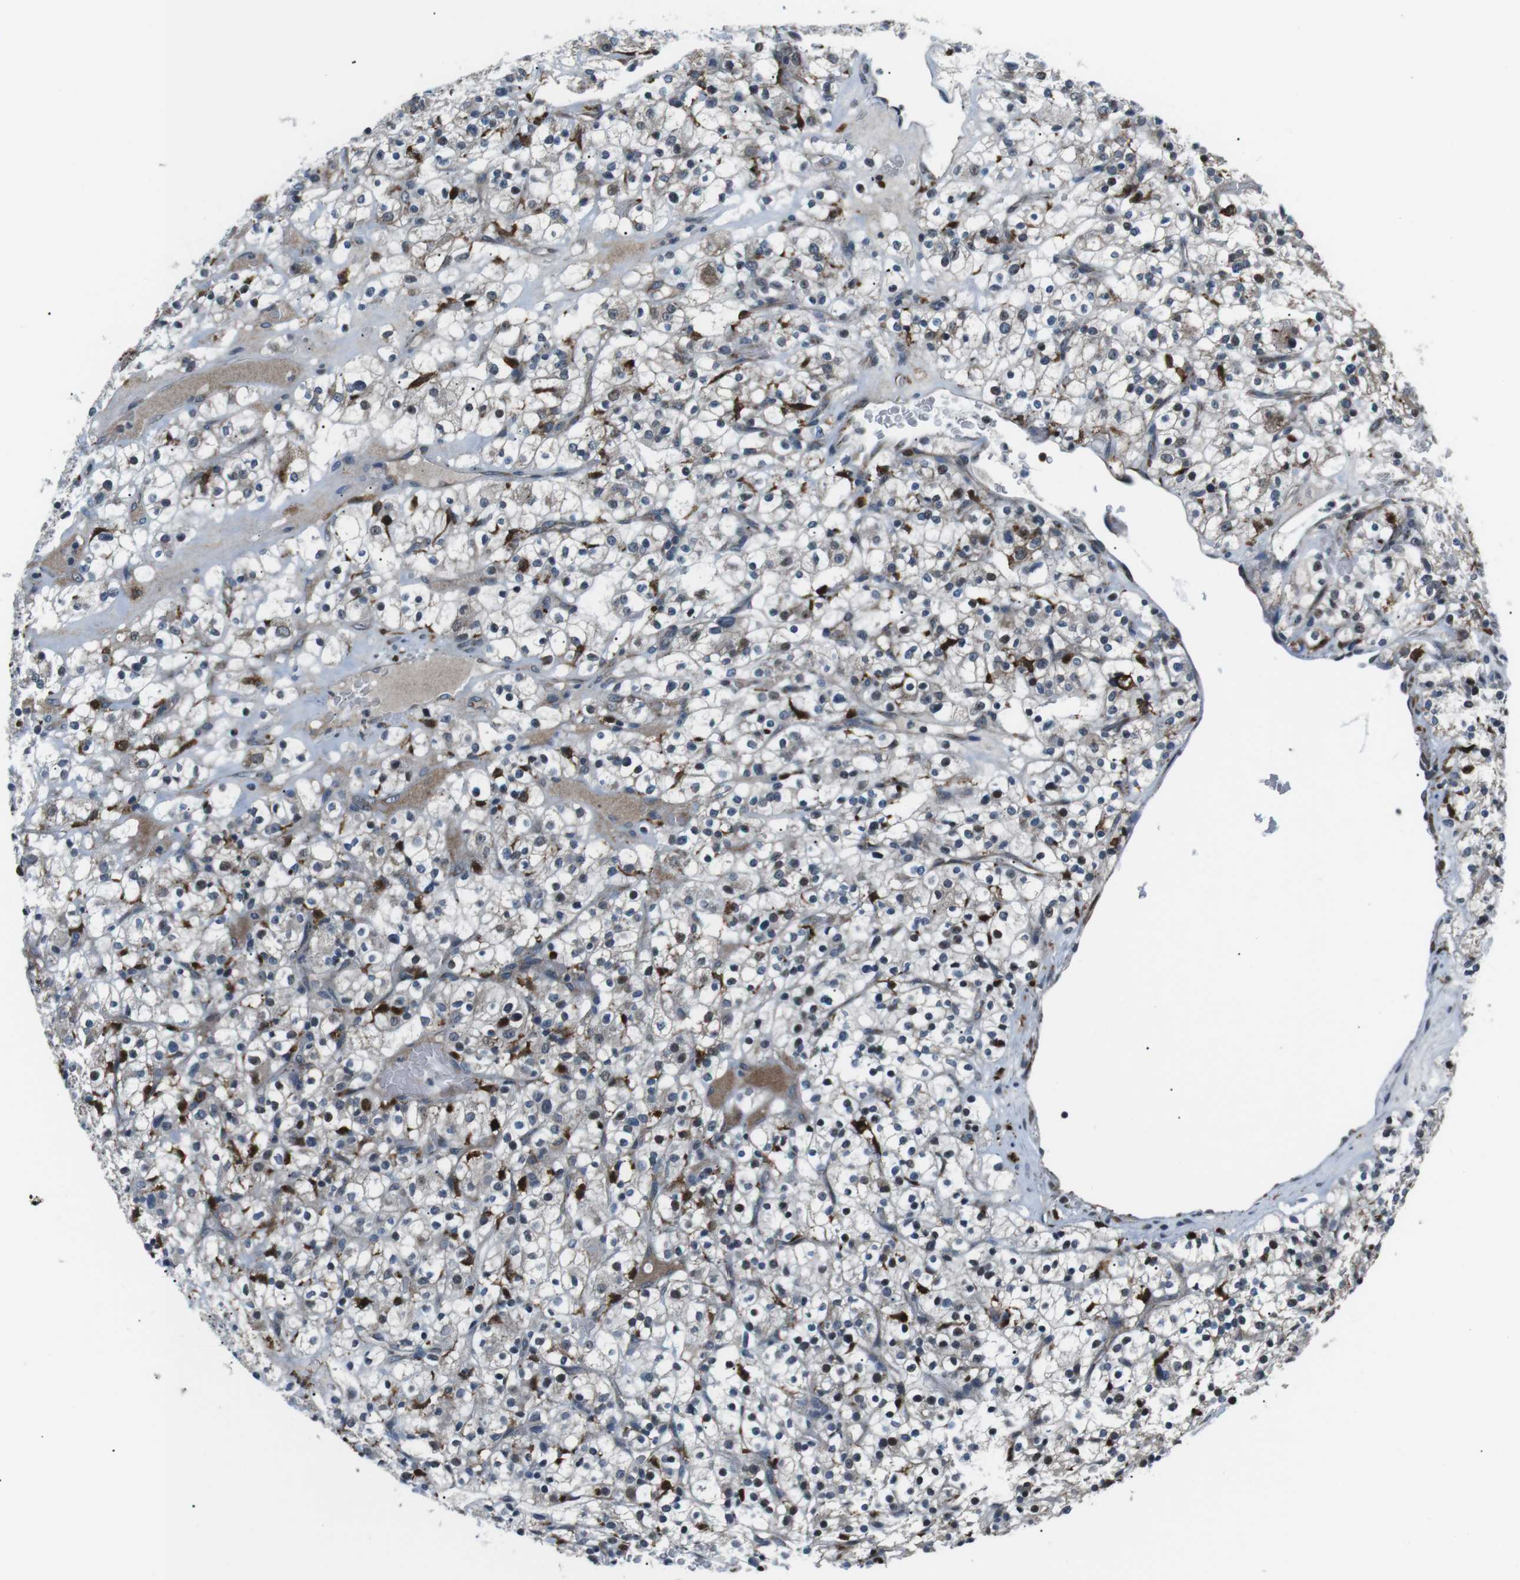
{"staining": {"intensity": "weak", "quantity": "<25%", "location": "cytoplasmic/membranous"}, "tissue": "renal cancer", "cell_type": "Tumor cells", "image_type": "cancer", "snomed": [{"axis": "morphology", "description": "Normal tissue, NOS"}, {"axis": "morphology", "description": "Adenocarcinoma, NOS"}, {"axis": "topography", "description": "Kidney"}], "caption": "Immunohistochemistry (IHC) of renal adenocarcinoma demonstrates no staining in tumor cells.", "gene": "BLNK", "patient": {"sex": "female", "age": 72}}